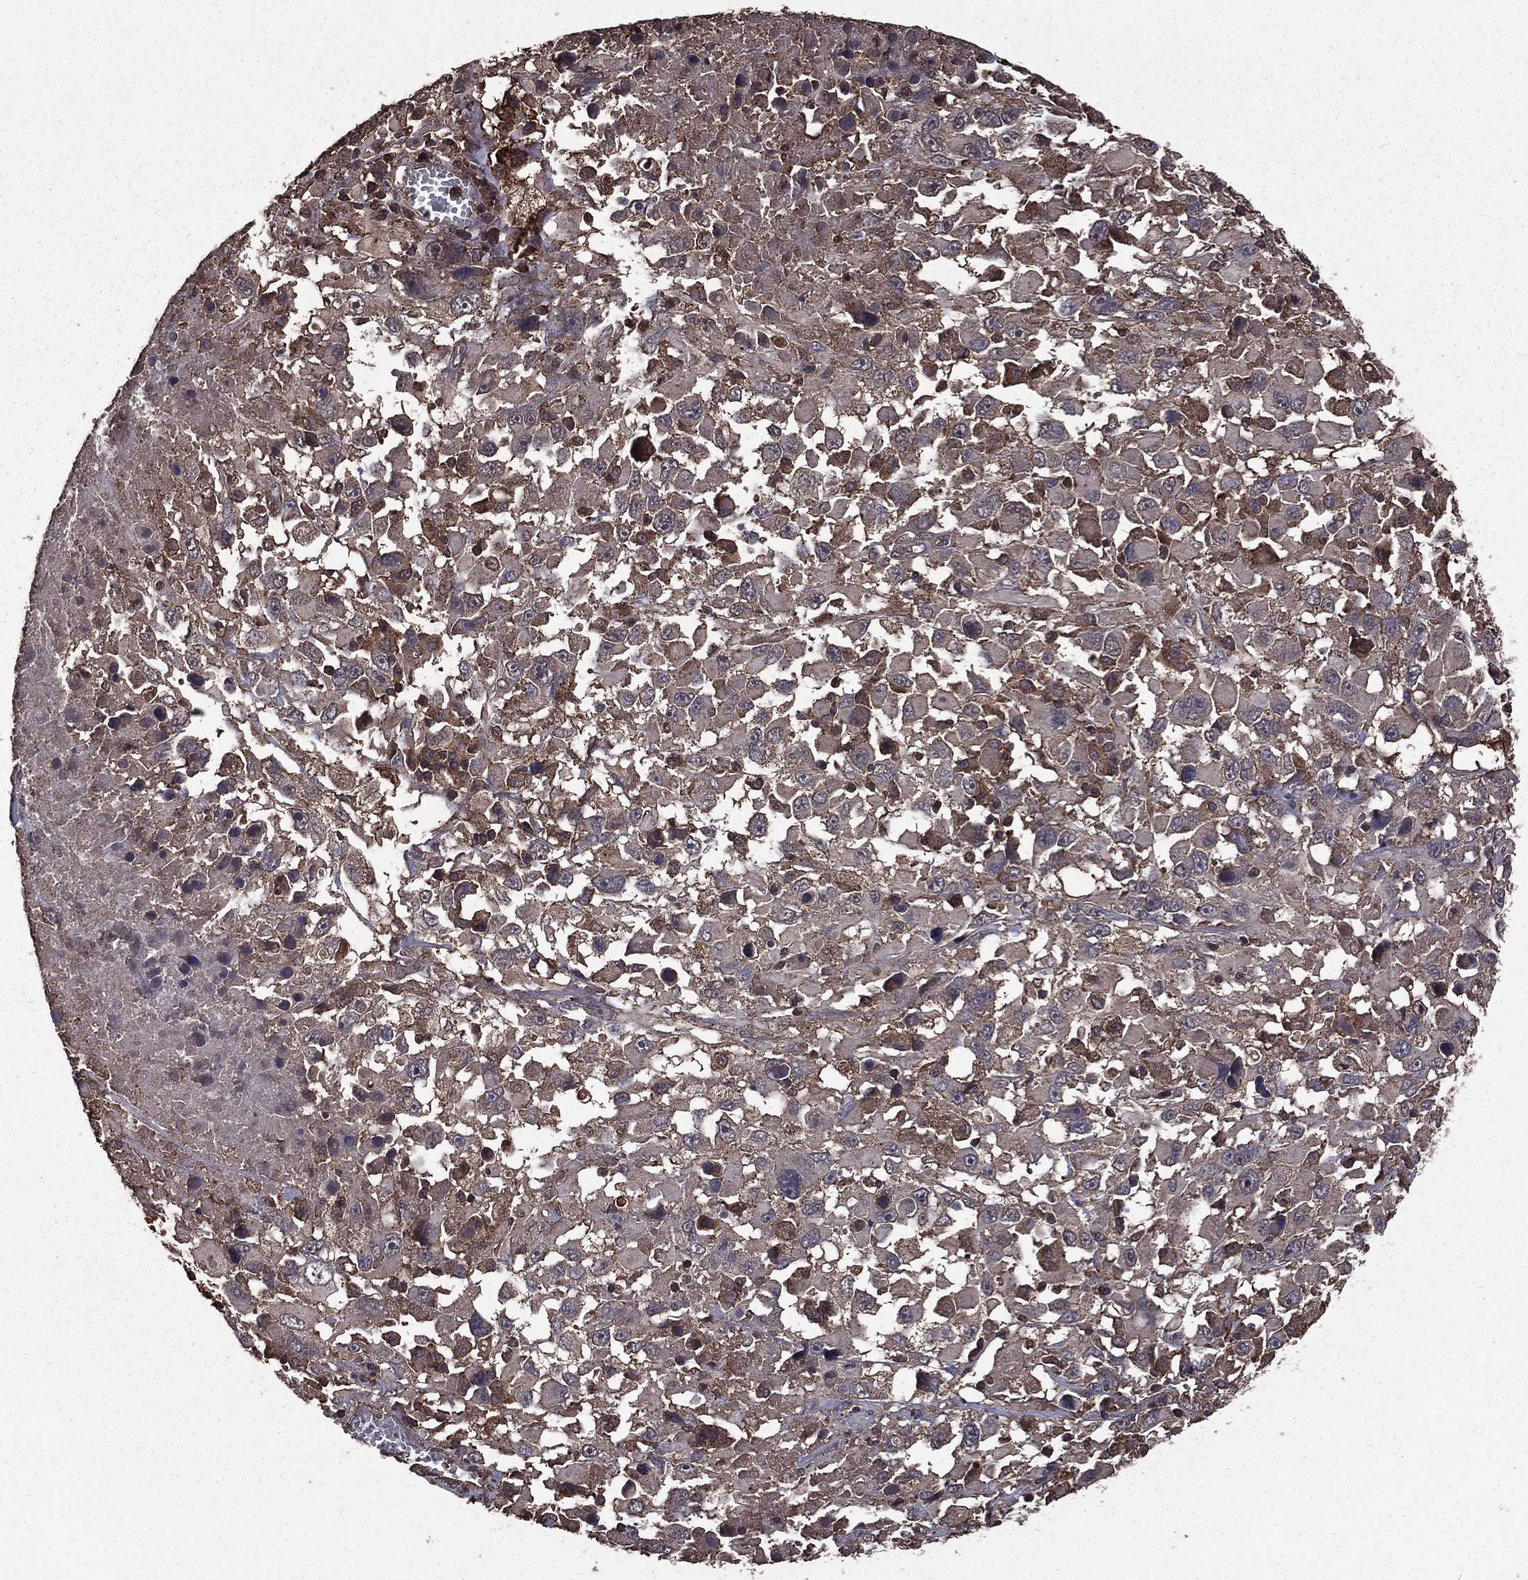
{"staining": {"intensity": "weak", "quantity": "25%-75%", "location": "cytoplasmic/membranous"}, "tissue": "melanoma", "cell_type": "Tumor cells", "image_type": "cancer", "snomed": [{"axis": "morphology", "description": "Malignant melanoma, Metastatic site"}, {"axis": "topography", "description": "Soft tissue"}], "caption": "High-power microscopy captured an IHC image of melanoma, revealing weak cytoplasmic/membranous expression in approximately 25%-75% of tumor cells. (DAB IHC, brown staining for protein, blue staining for nuclei).", "gene": "BIRC6", "patient": {"sex": "male", "age": 50}}